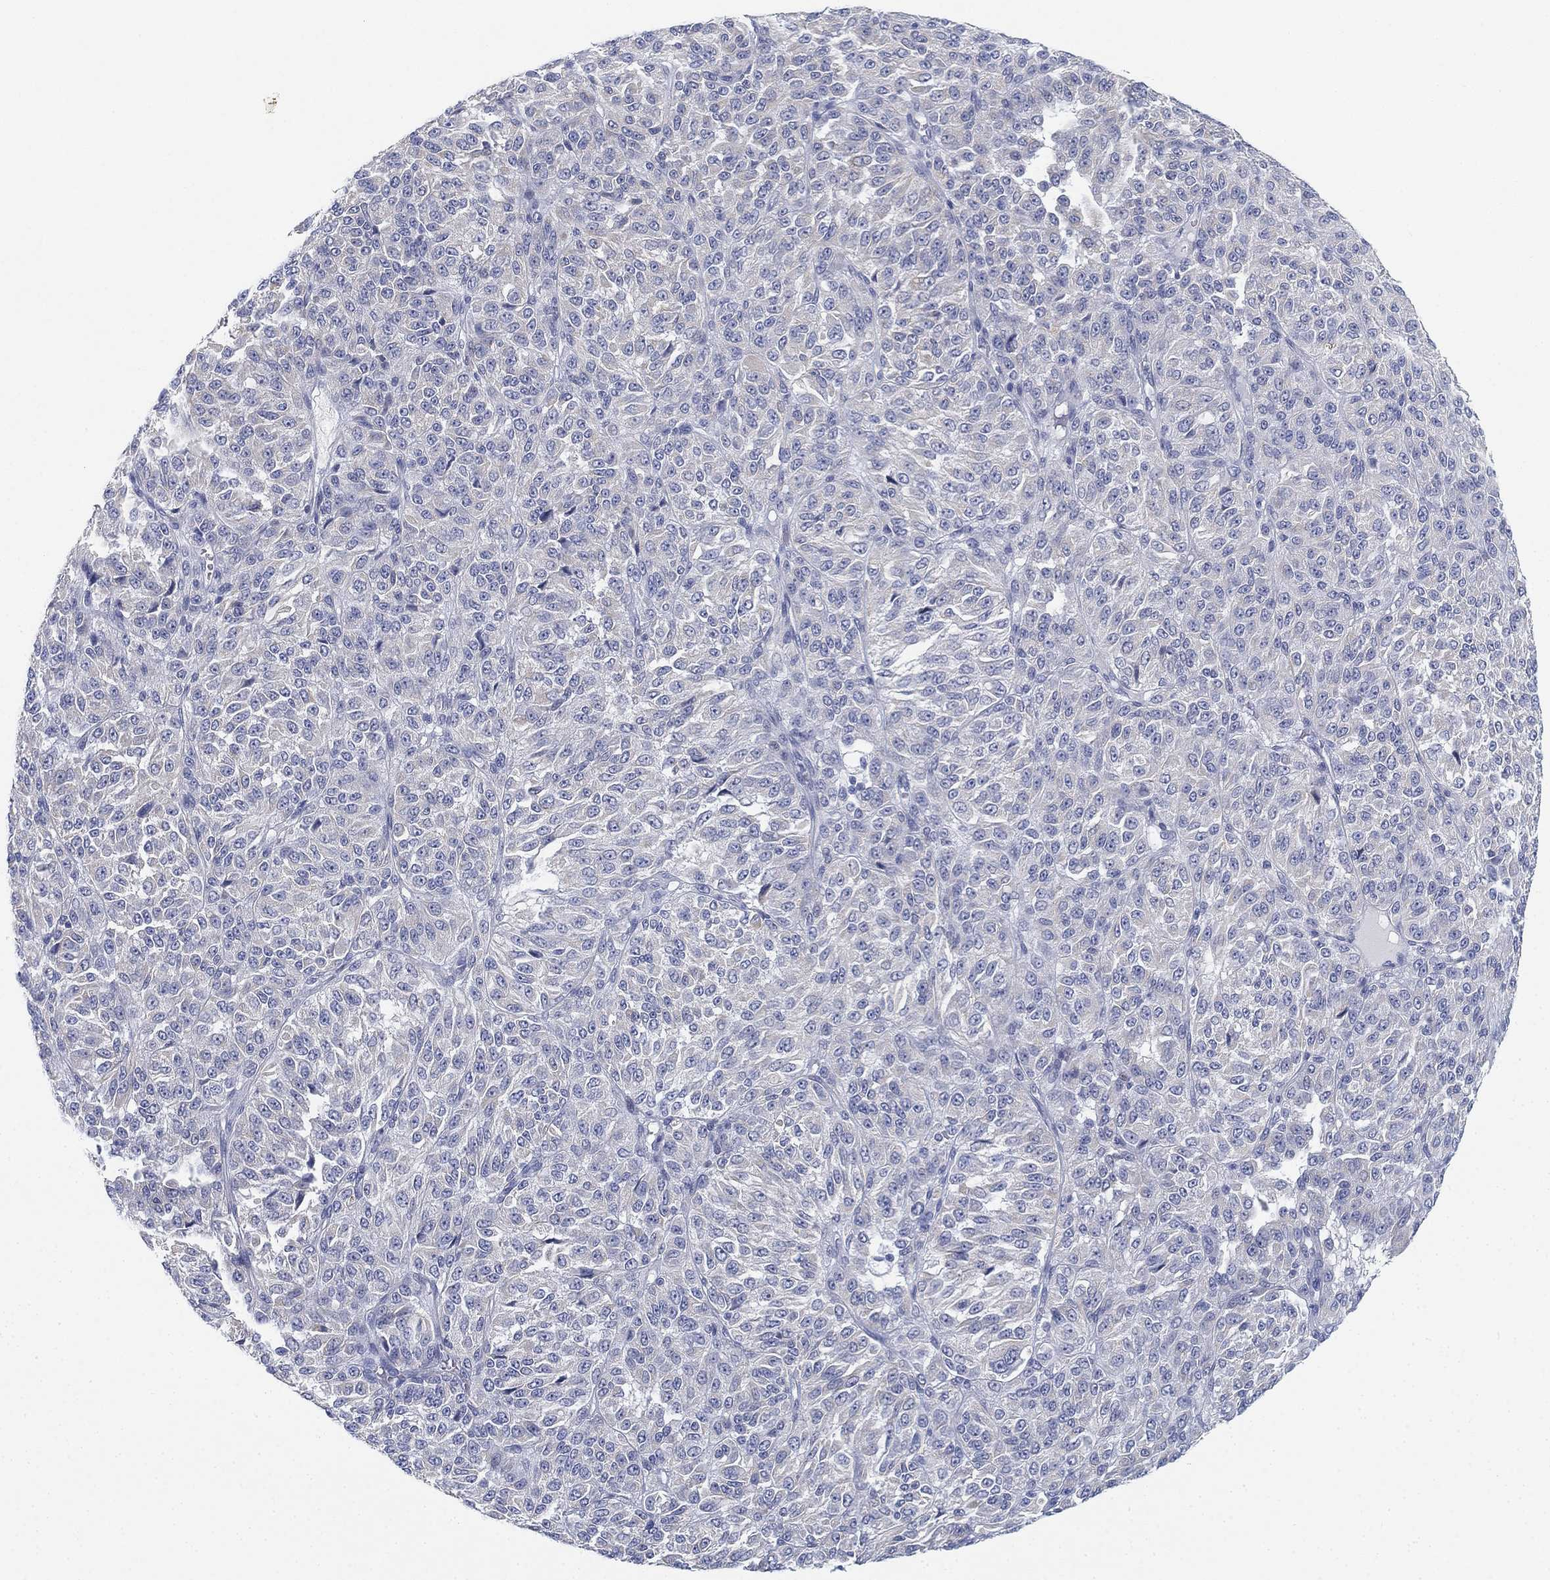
{"staining": {"intensity": "negative", "quantity": "none", "location": "none"}, "tissue": "melanoma", "cell_type": "Tumor cells", "image_type": "cancer", "snomed": [{"axis": "morphology", "description": "Malignant melanoma, Metastatic site"}, {"axis": "topography", "description": "Brain"}], "caption": "A high-resolution image shows immunohistochemistry staining of malignant melanoma (metastatic site), which displays no significant positivity in tumor cells.", "gene": "GCNA", "patient": {"sex": "female", "age": 56}}